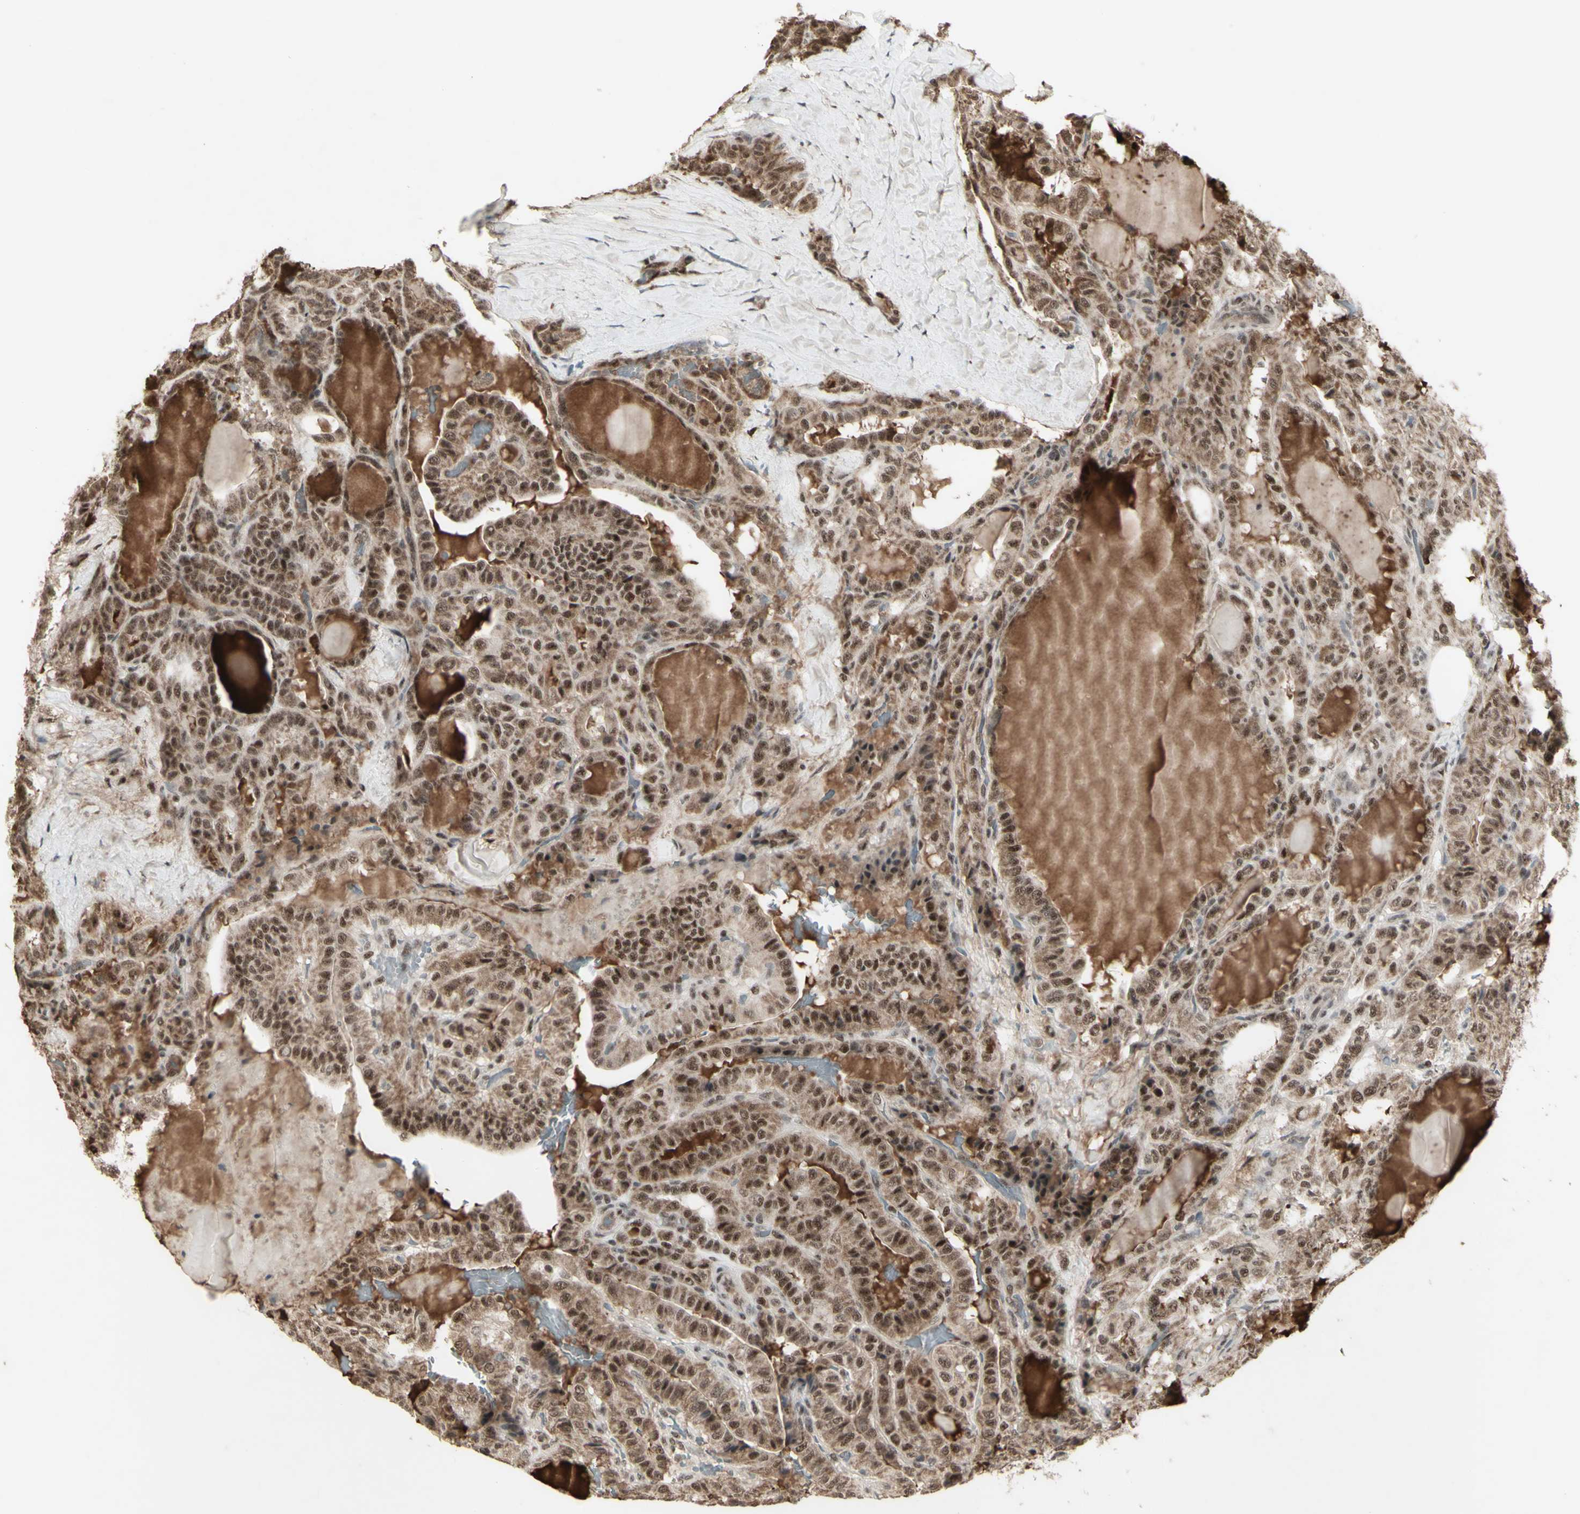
{"staining": {"intensity": "moderate", "quantity": ">75%", "location": "cytoplasmic/membranous,nuclear"}, "tissue": "thyroid cancer", "cell_type": "Tumor cells", "image_type": "cancer", "snomed": [{"axis": "morphology", "description": "Papillary adenocarcinoma, NOS"}, {"axis": "topography", "description": "Thyroid gland"}], "caption": "A histopathology image of thyroid cancer stained for a protein displays moderate cytoplasmic/membranous and nuclear brown staining in tumor cells.", "gene": "CCNT1", "patient": {"sex": "male", "age": 77}}